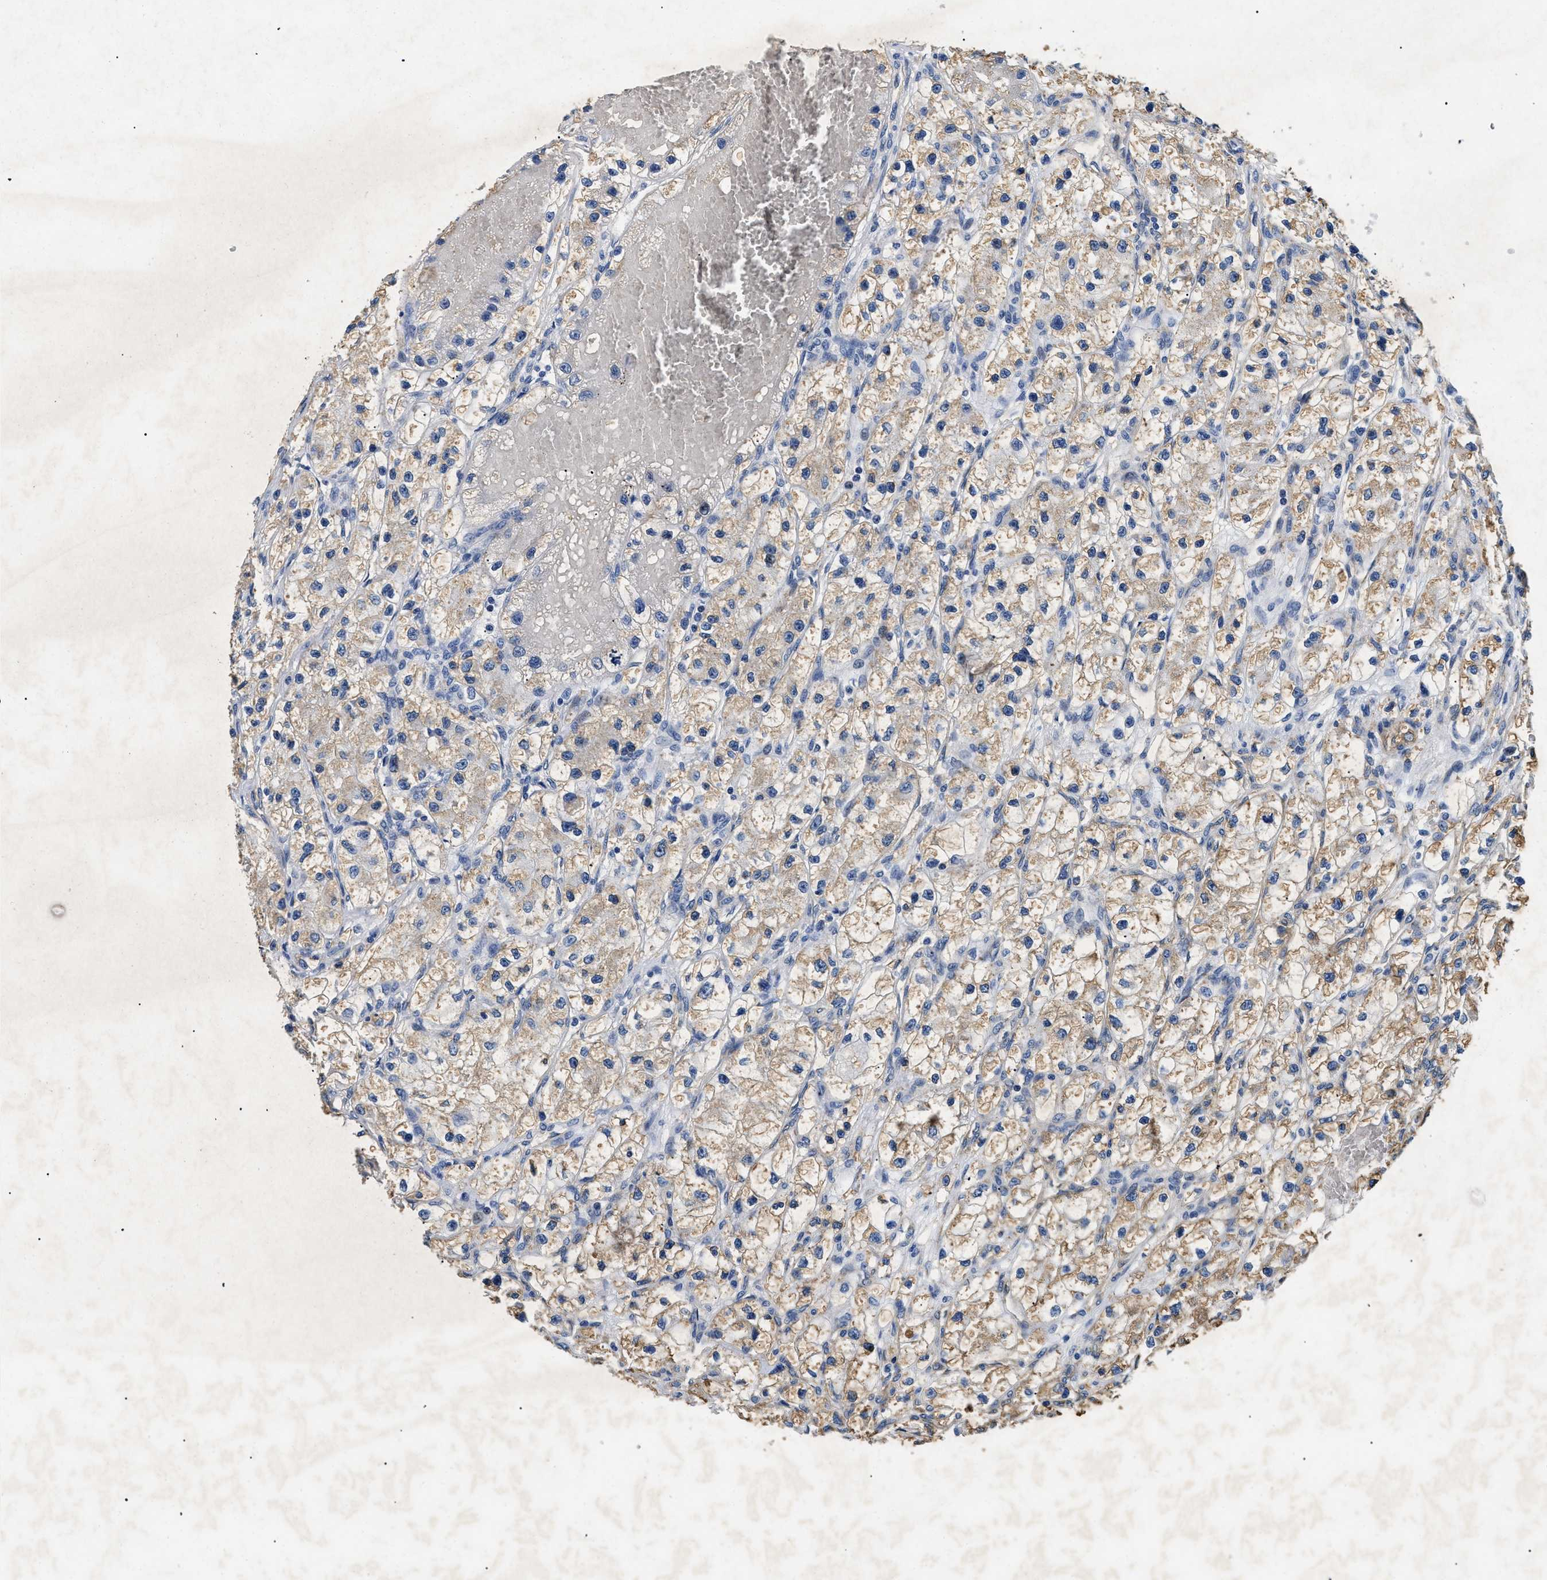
{"staining": {"intensity": "weak", "quantity": ">75%", "location": "cytoplasmic/membranous"}, "tissue": "renal cancer", "cell_type": "Tumor cells", "image_type": "cancer", "snomed": [{"axis": "morphology", "description": "Adenocarcinoma, NOS"}, {"axis": "topography", "description": "Kidney"}], "caption": "Human renal cancer (adenocarcinoma) stained for a protein (brown) shows weak cytoplasmic/membranous positive expression in approximately >75% of tumor cells.", "gene": "LAMA3", "patient": {"sex": "female", "age": 57}}